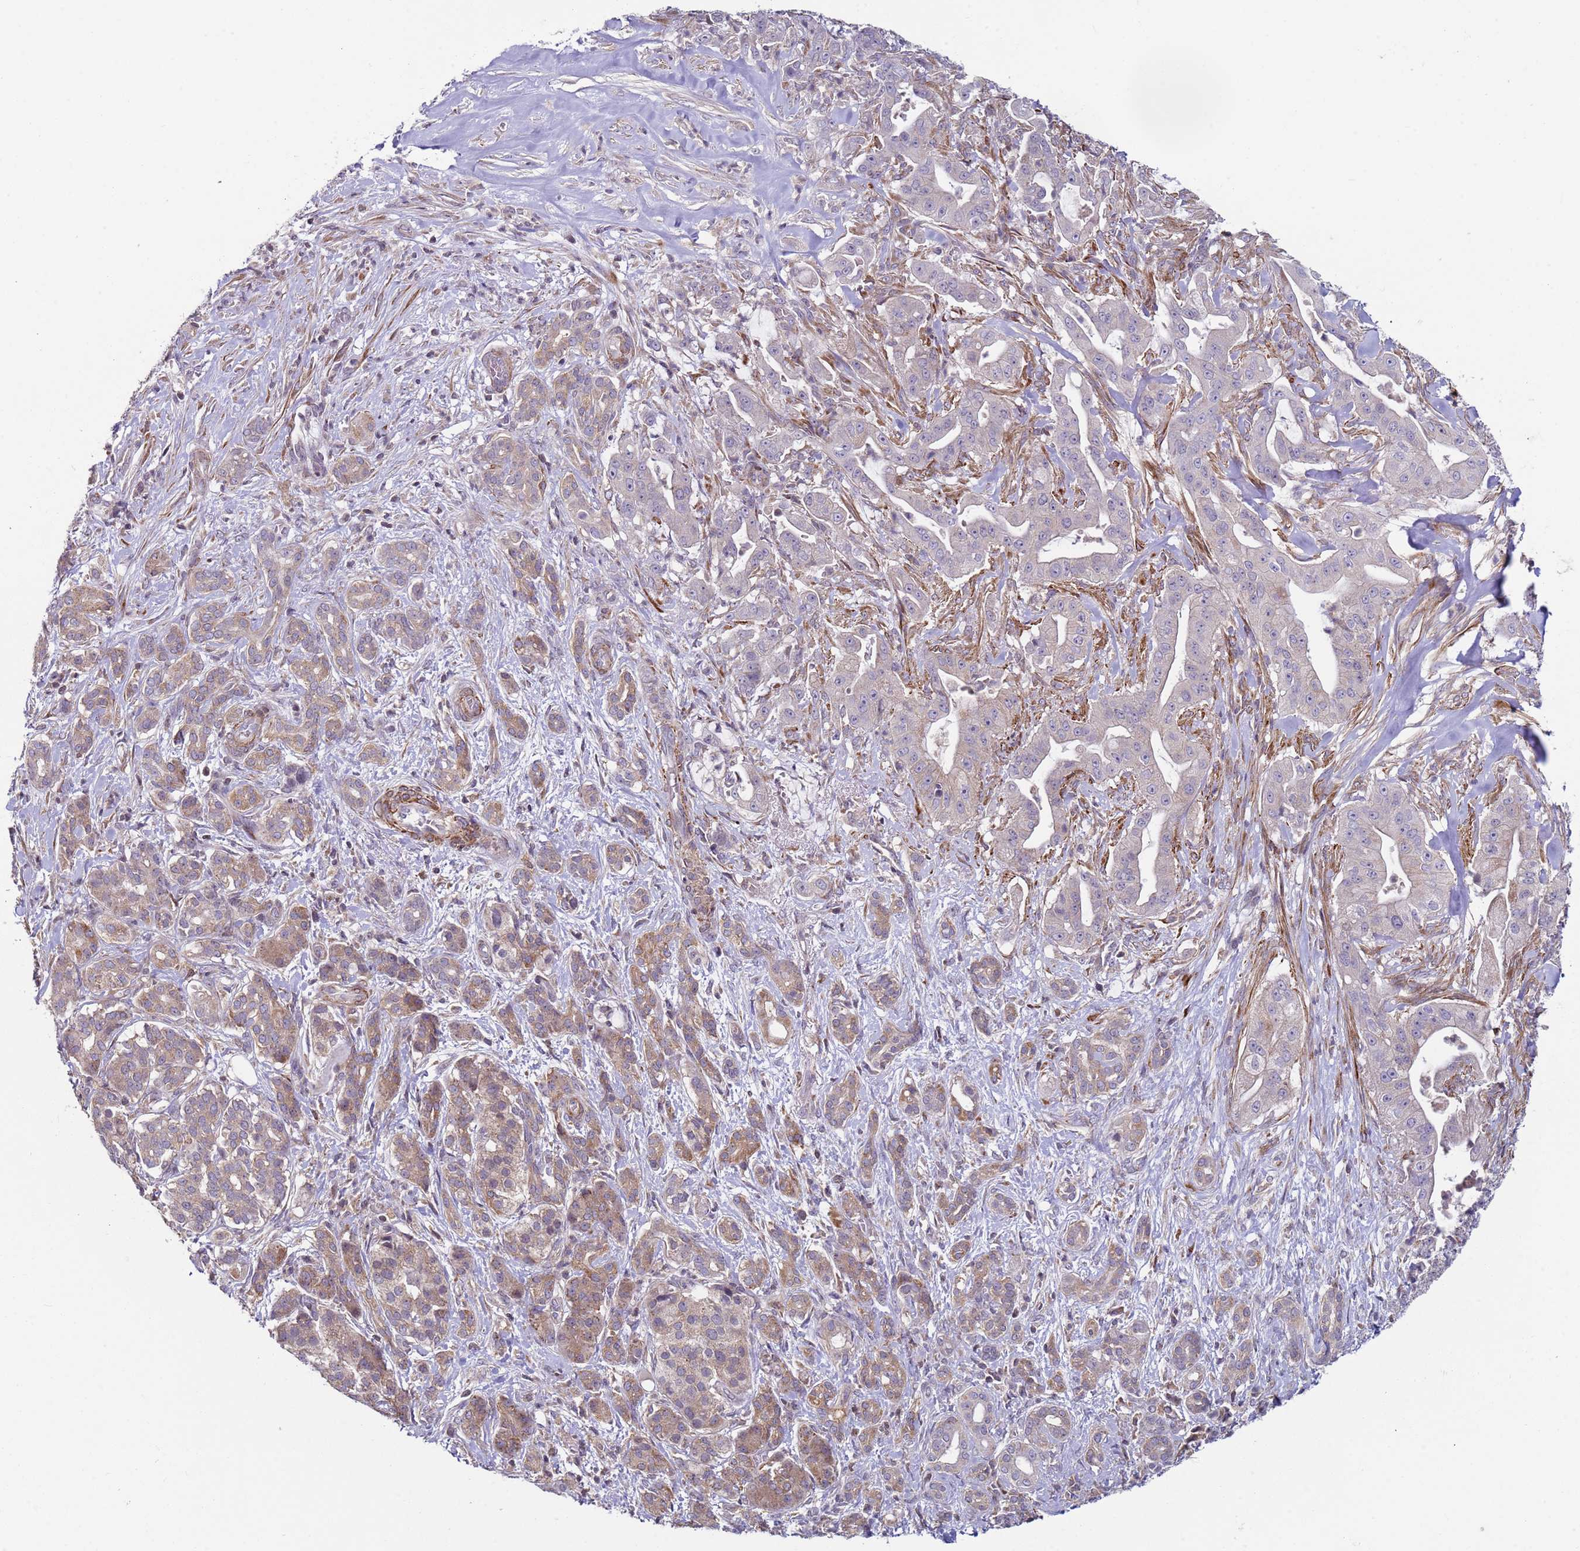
{"staining": {"intensity": "weak", "quantity": "<25%", "location": "cytoplasmic/membranous"}, "tissue": "pancreatic cancer", "cell_type": "Tumor cells", "image_type": "cancer", "snomed": [{"axis": "morphology", "description": "Adenocarcinoma, NOS"}, {"axis": "topography", "description": "Pancreas"}], "caption": "A photomicrograph of pancreatic cancer stained for a protein demonstrates no brown staining in tumor cells.", "gene": "SNAPC4", "patient": {"sex": "male", "age": 57}}